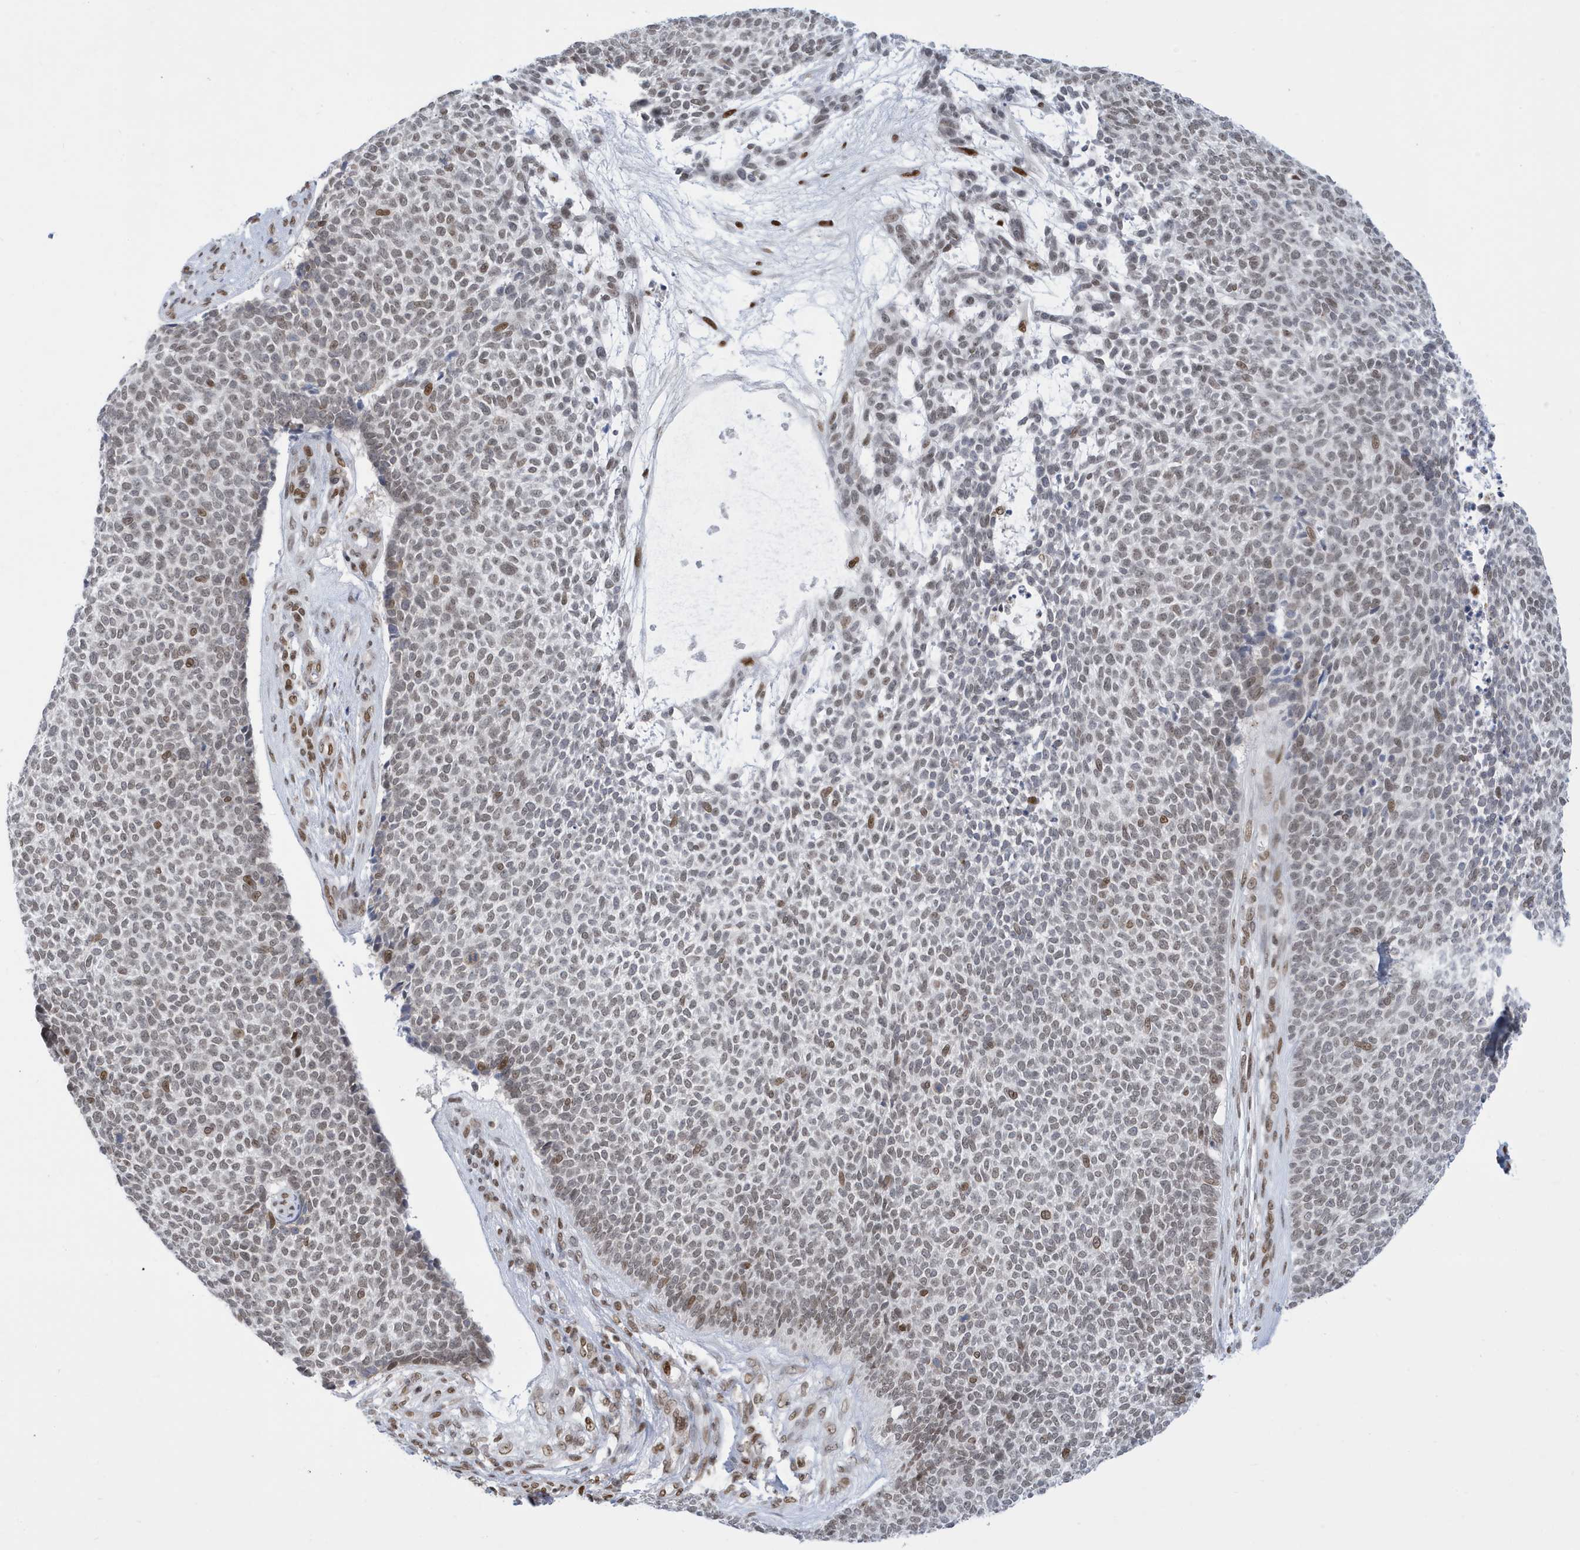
{"staining": {"intensity": "moderate", "quantity": "25%-75%", "location": "nuclear"}, "tissue": "skin cancer", "cell_type": "Tumor cells", "image_type": "cancer", "snomed": [{"axis": "morphology", "description": "Basal cell carcinoma"}, {"axis": "topography", "description": "Skin"}], "caption": "Immunohistochemistry (IHC) micrograph of skin cancer stained for a protein (brown), which demonstrates medium levels of moderate nuclear expression in about 25%-75% of tumor cells.", "gene": "PCYT1A", "patient": {"sex": "female", "age": 84}}